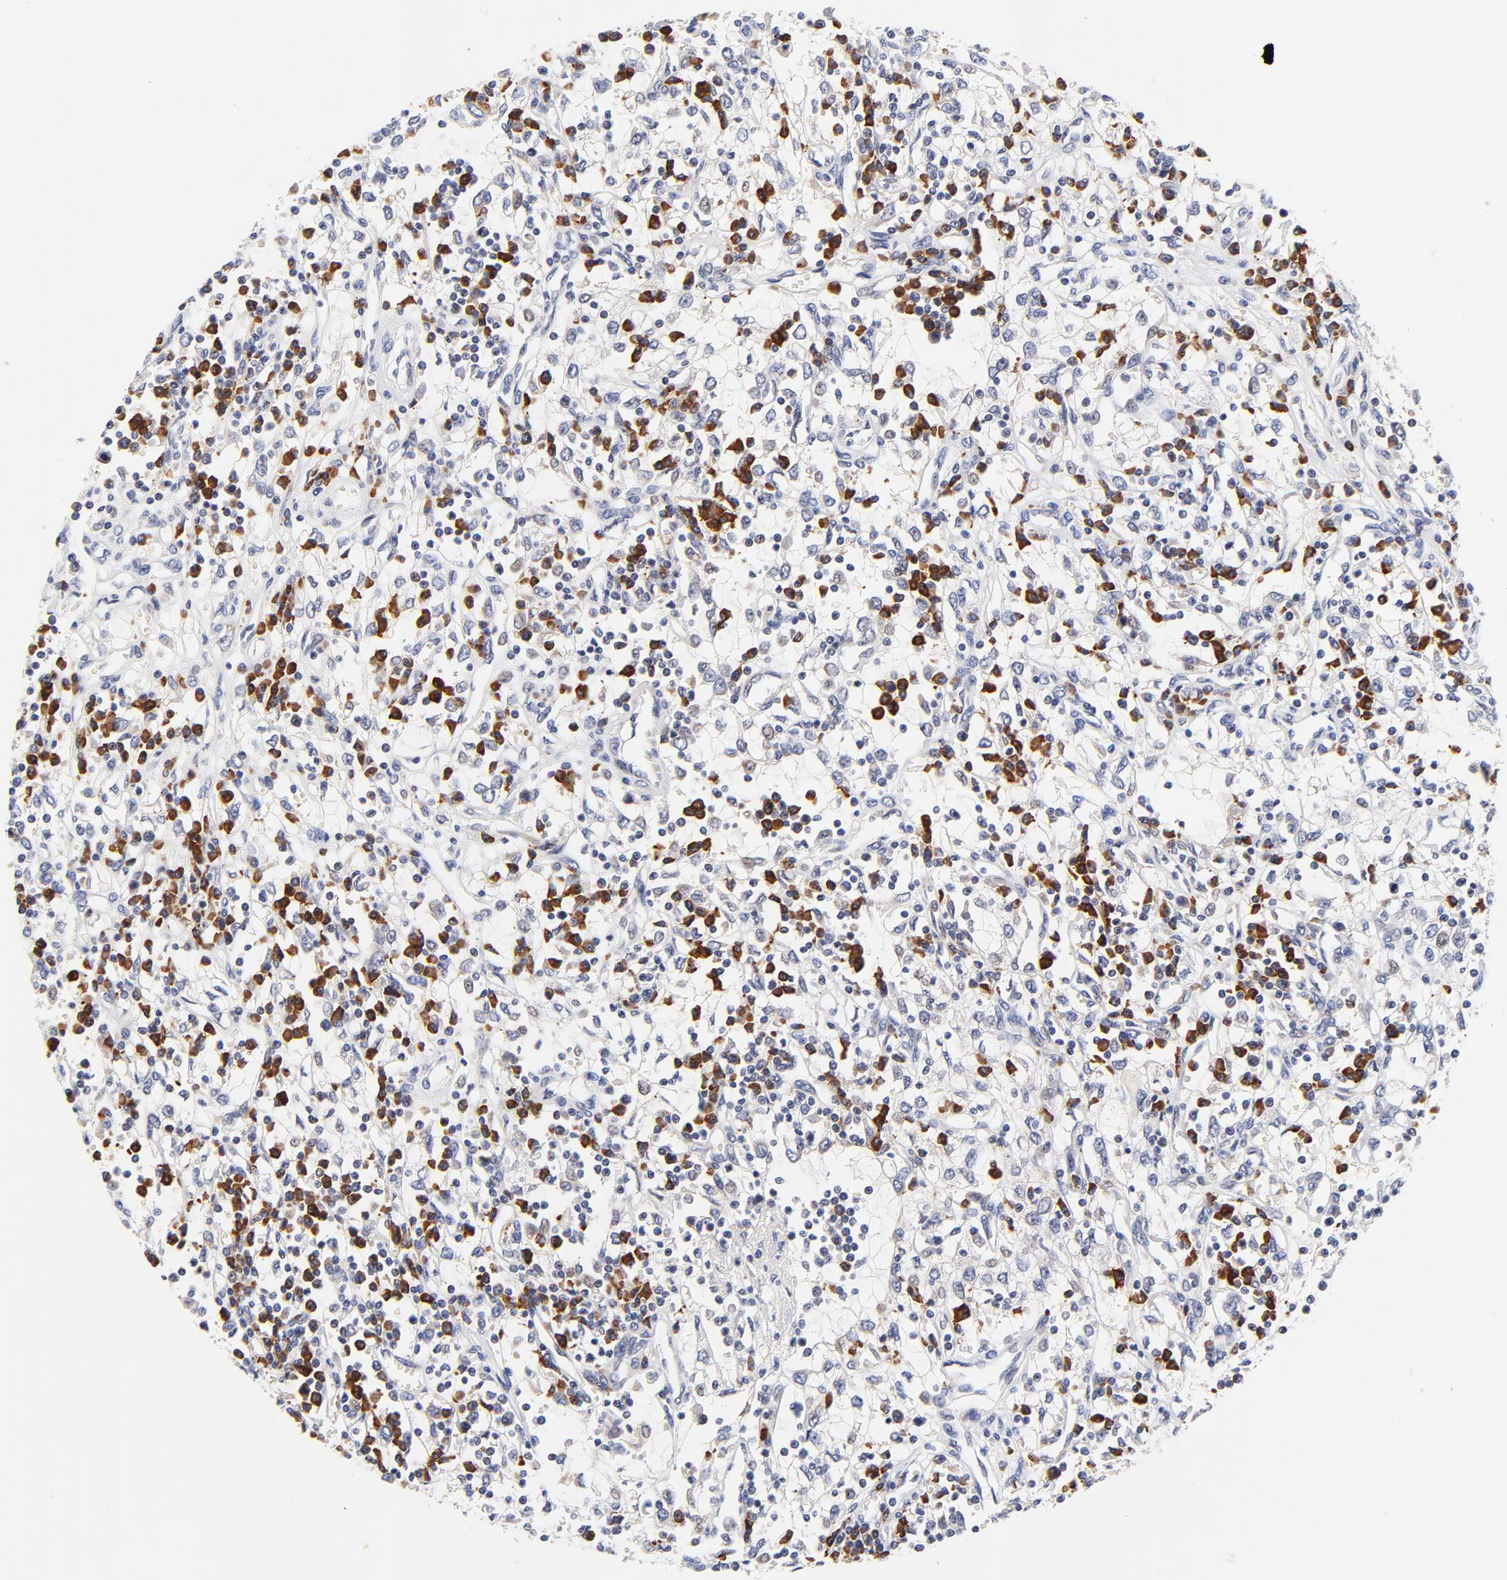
{"staining": {"intensity": "negative", "quantity": "none", "location": "none"}, "tissue": "renal cancer", "cell_type": "Tumor cells", "image_type": "cancer", "snomed": [{"axis": "morphology", "description": "Adenocarcinoma, NOS"}, {"axis": "topography", "description": "Kidney"}], "caption": "Human renal cancer stained for a protein using IHC demonstrates no expression in tumor cells.", "gene": "AFF2", "patient": {"sex": "male", "age": 82}}